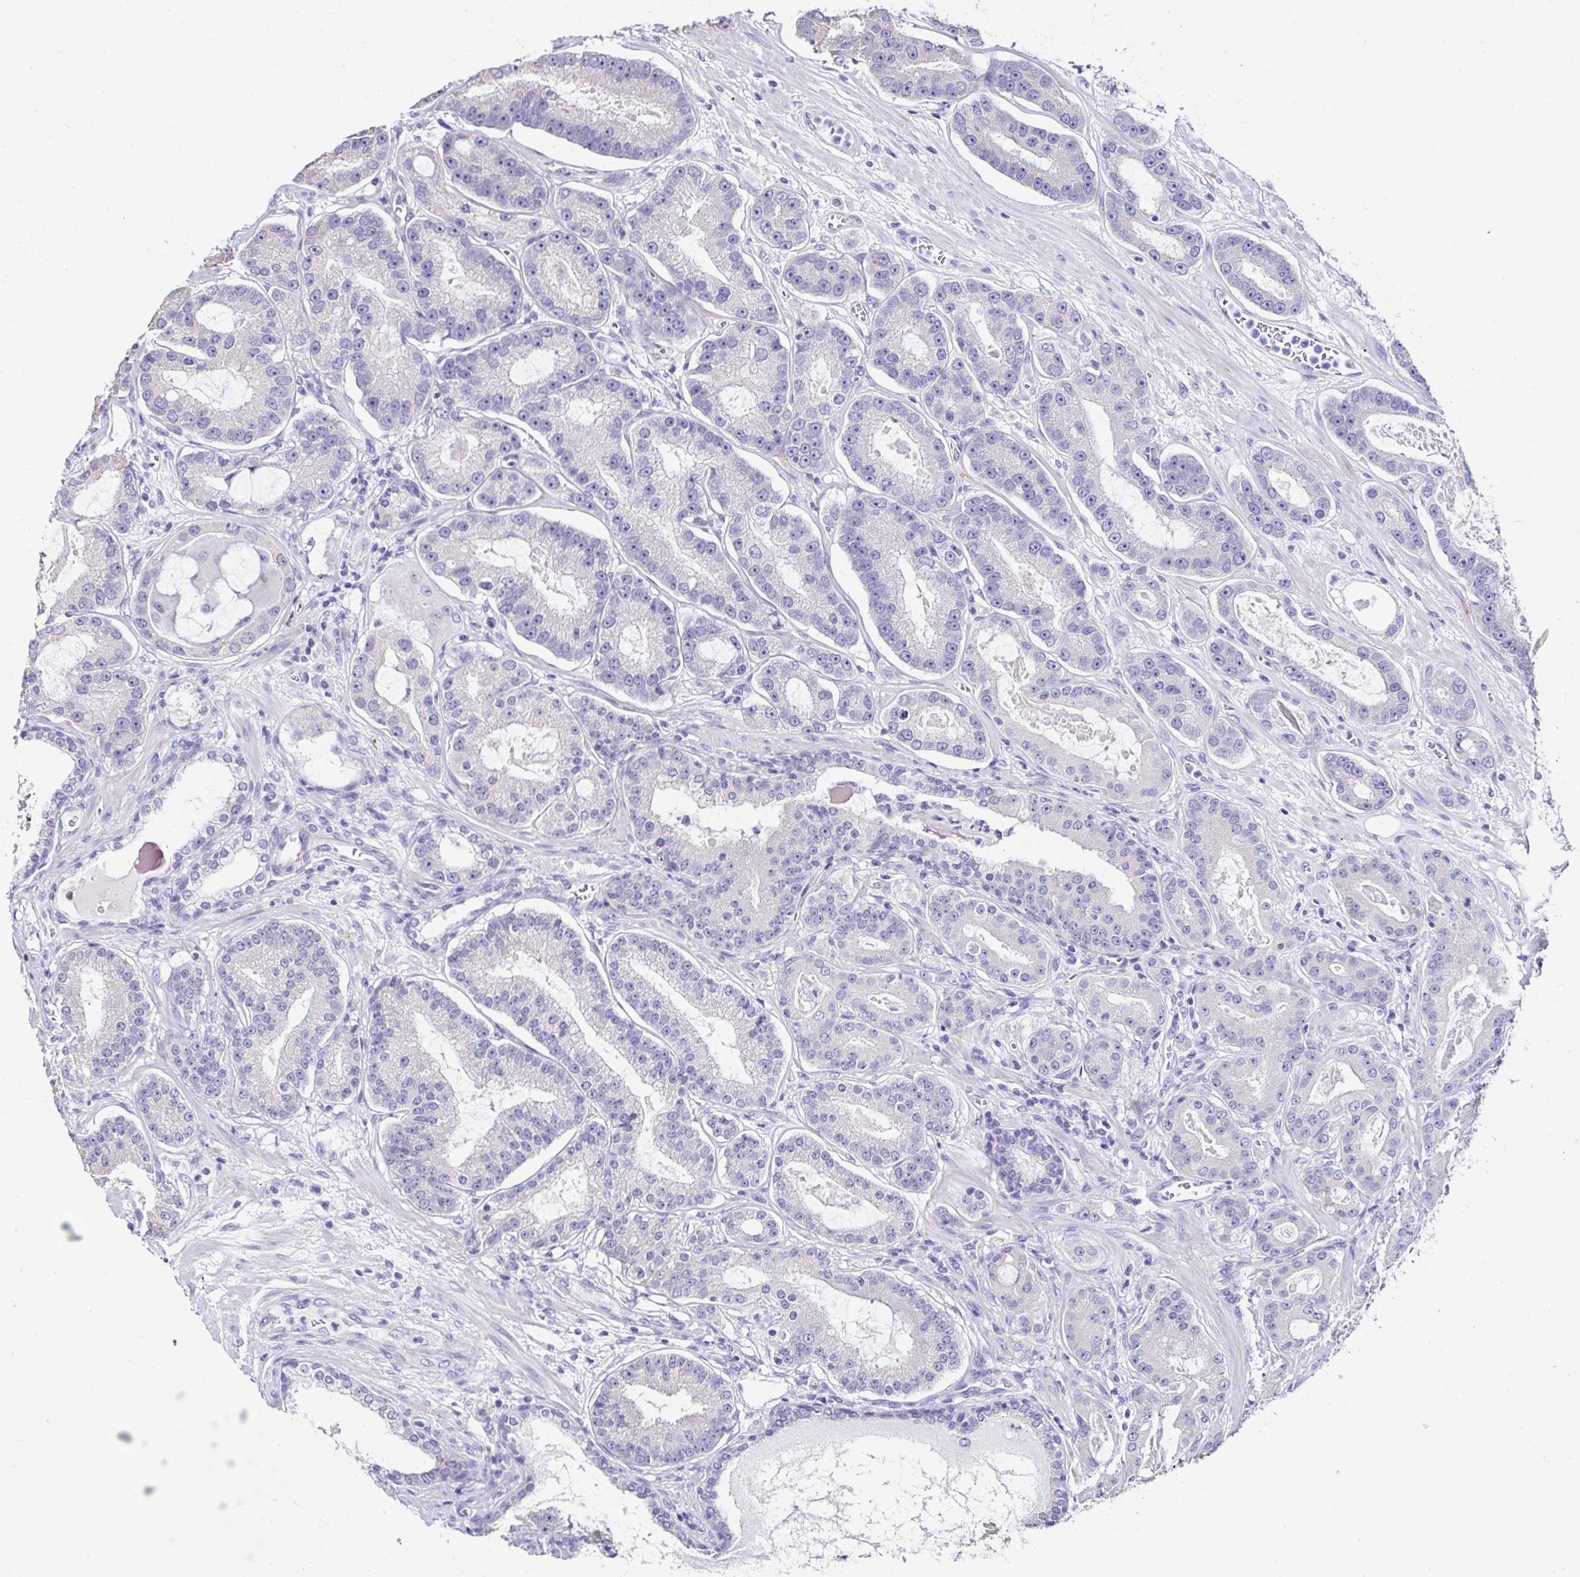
{"staining": {"intensity": "negative", "quantity": "none", "location": "none"}, "tissue": "prostate cancer", "cell_type": "Tumor cells", "image_type": "cancer", "snomed": [{"axis": "morphology", "description": "Adenocarcinoma, High grade"}, {"axis": "topography", "description": "Prostate"}], "caption": "This is an IHC micrograph of prostate cancer (adenocarcinoma (high-grade)). There is no staining in tumor cells.", "gene": "TMPRSS11E", "patient": {"sex": "male", "age": 65}}